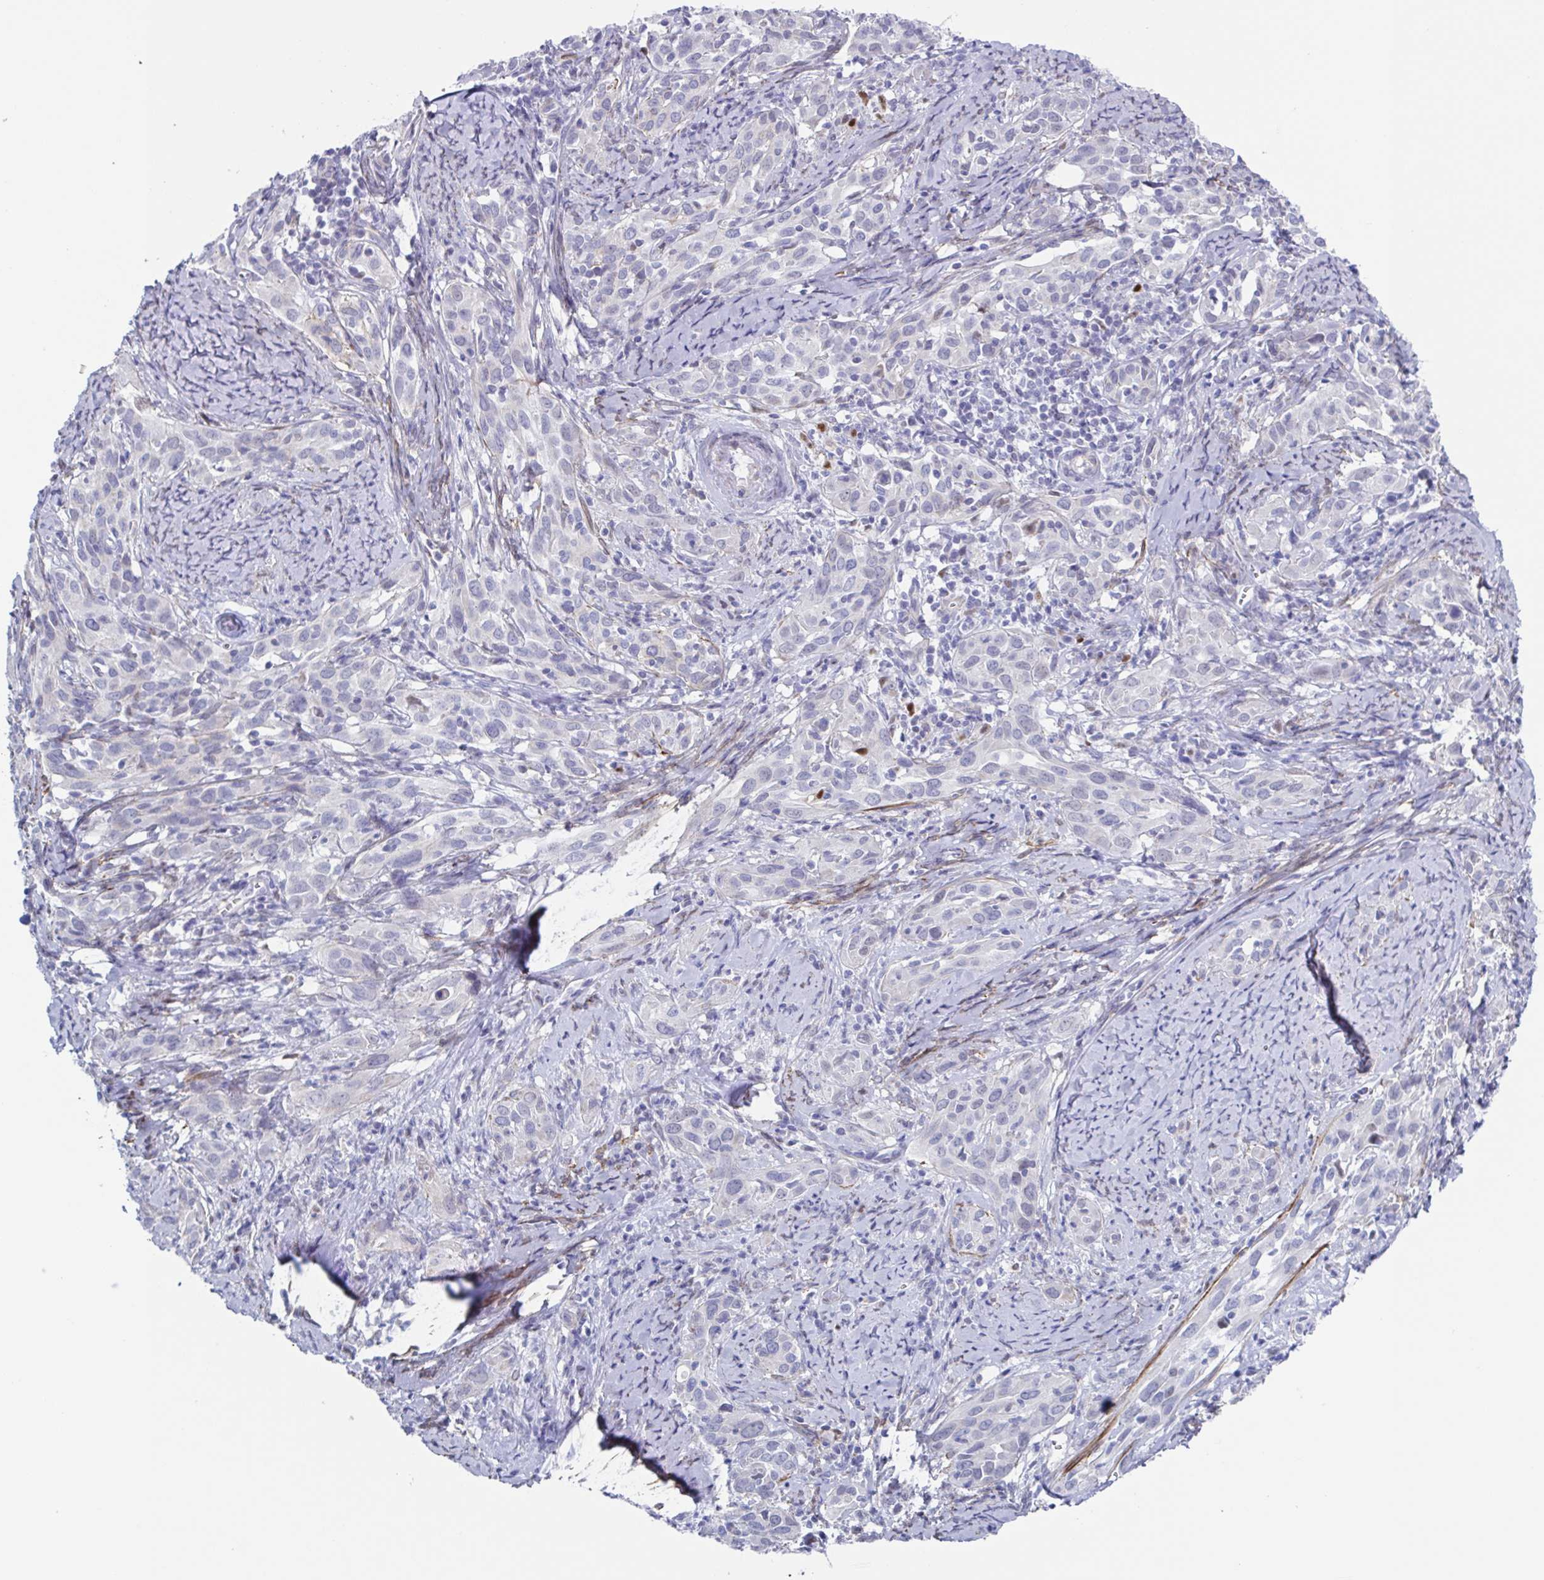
{"staining": {"intensity": "negative", "quantity": "none", "location": "none"}, "tissue": "cervical cancer", "cell_type": "Tumor cells", "image_type": "cancer", "snomed": [{"axis": "morphology", "description": "Squamous cell carcinoma, NOS"}, {"axis": "topography", "description": "Cervix"}], "caption": "IHC micrograph of neoplastic tissue: human cervical cancer (squamous cell carcinoma) stained with DAB (3,3'-diaminobenzidine) reveals no significant protein staining in tumor cells.", "gene": "PBOV1", "patient": {"sex": "female", "age": 51}}